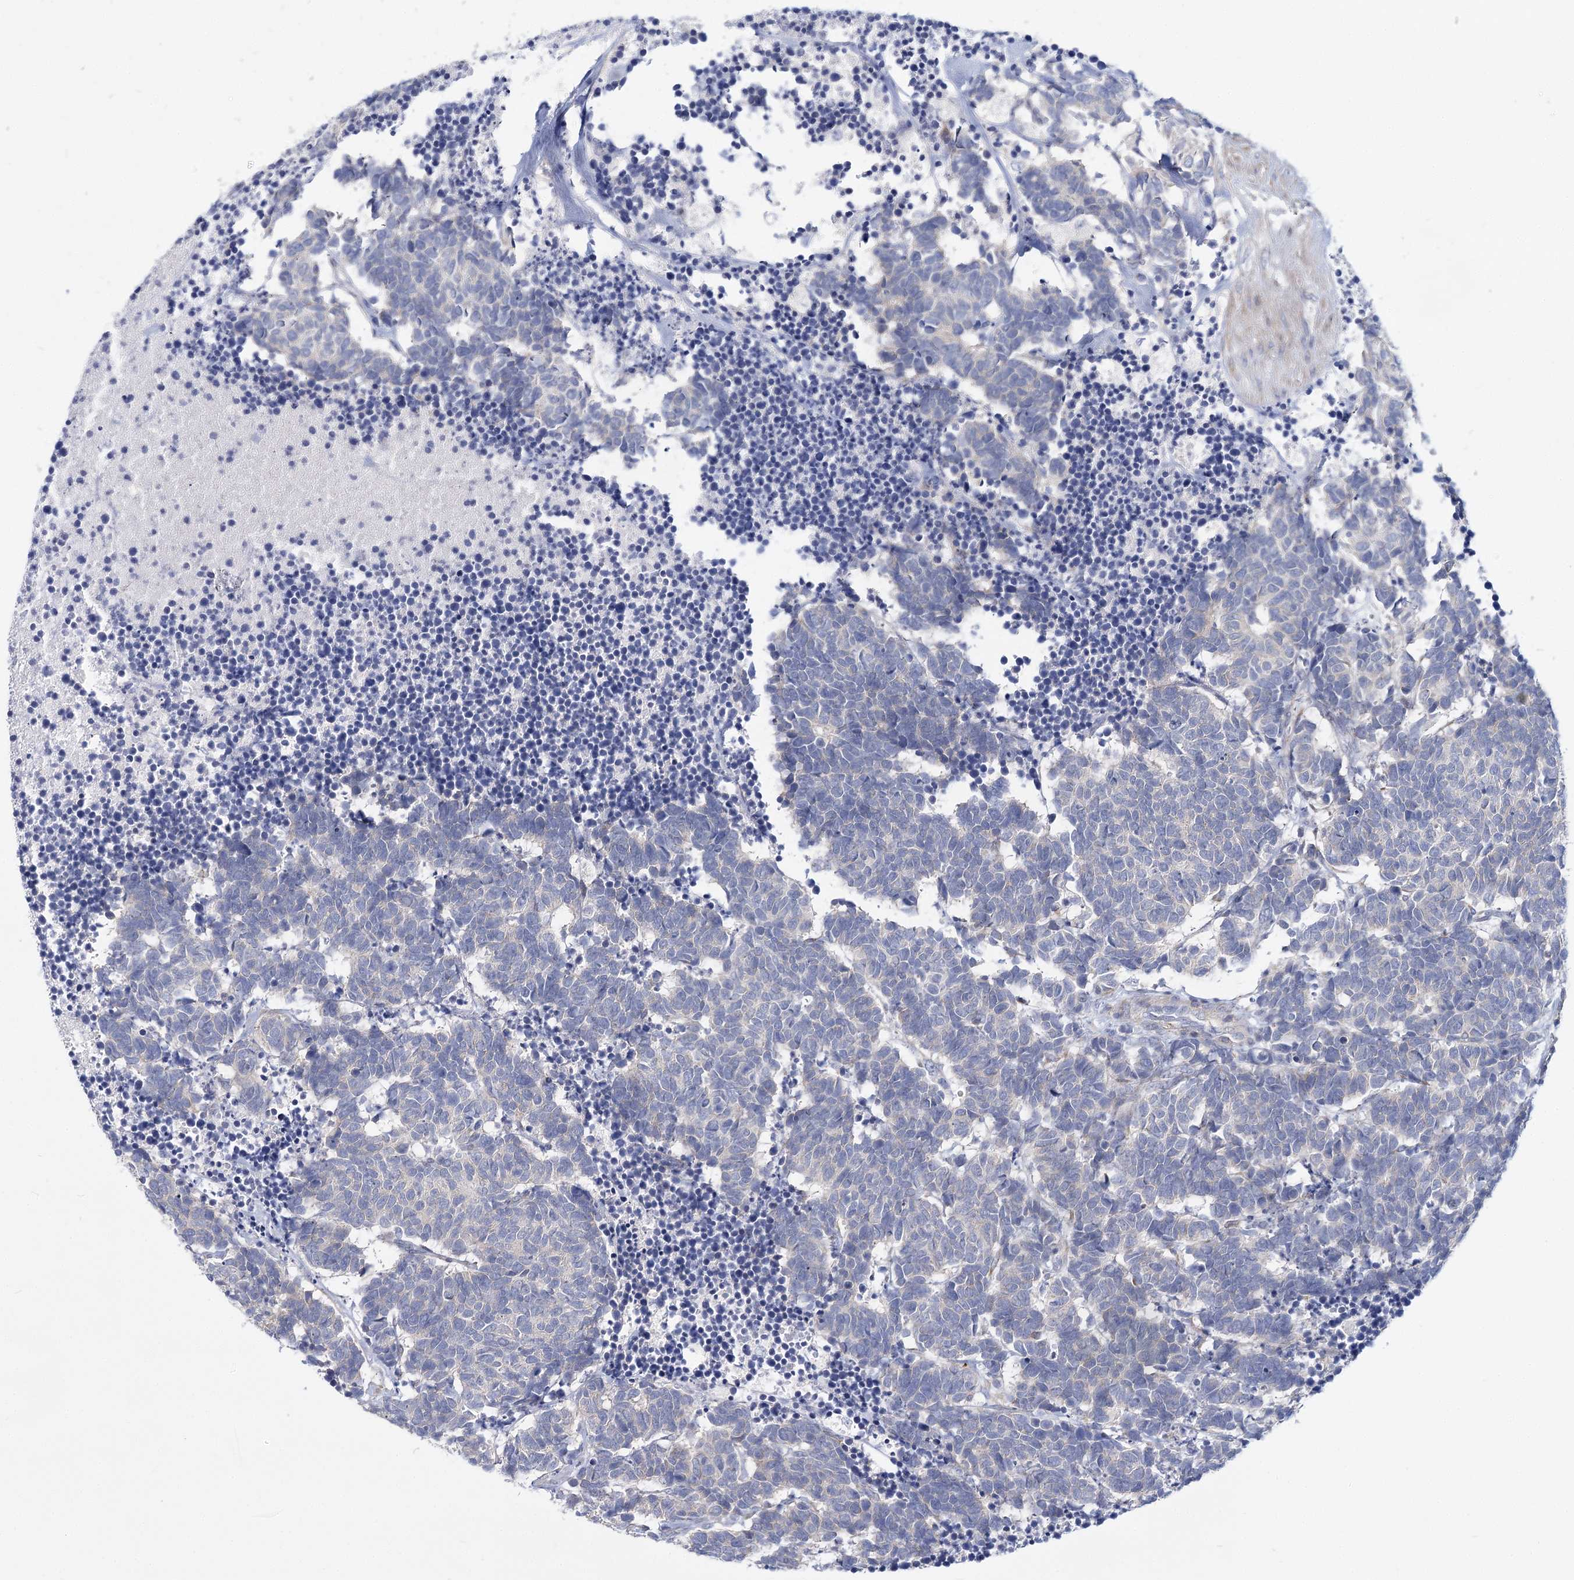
{"staining": {"intensity": "negative", "quantity": "none", "location": "none"}, "tissue": "carcinoid", "cell_type": "Tumor cells", "image_type": "cancer", "snomed": [{"axis": "morphology", "description": "Carcinoma, NOS"}, {"axis": "morphology", "description": "Carcinoid, malignant, NOS"}, {"axis": "topography", "description": "Urinary bladder"}], "caption": "DAB immunohistochemical staining of carcinoma displays no significant positivity in tumor cells. (DAB (3,3'-diaminobenzidine) immunohistochemistry, high magnification).", "gene": "TEX12", "patient": {"sex": "male", "age": 57}}